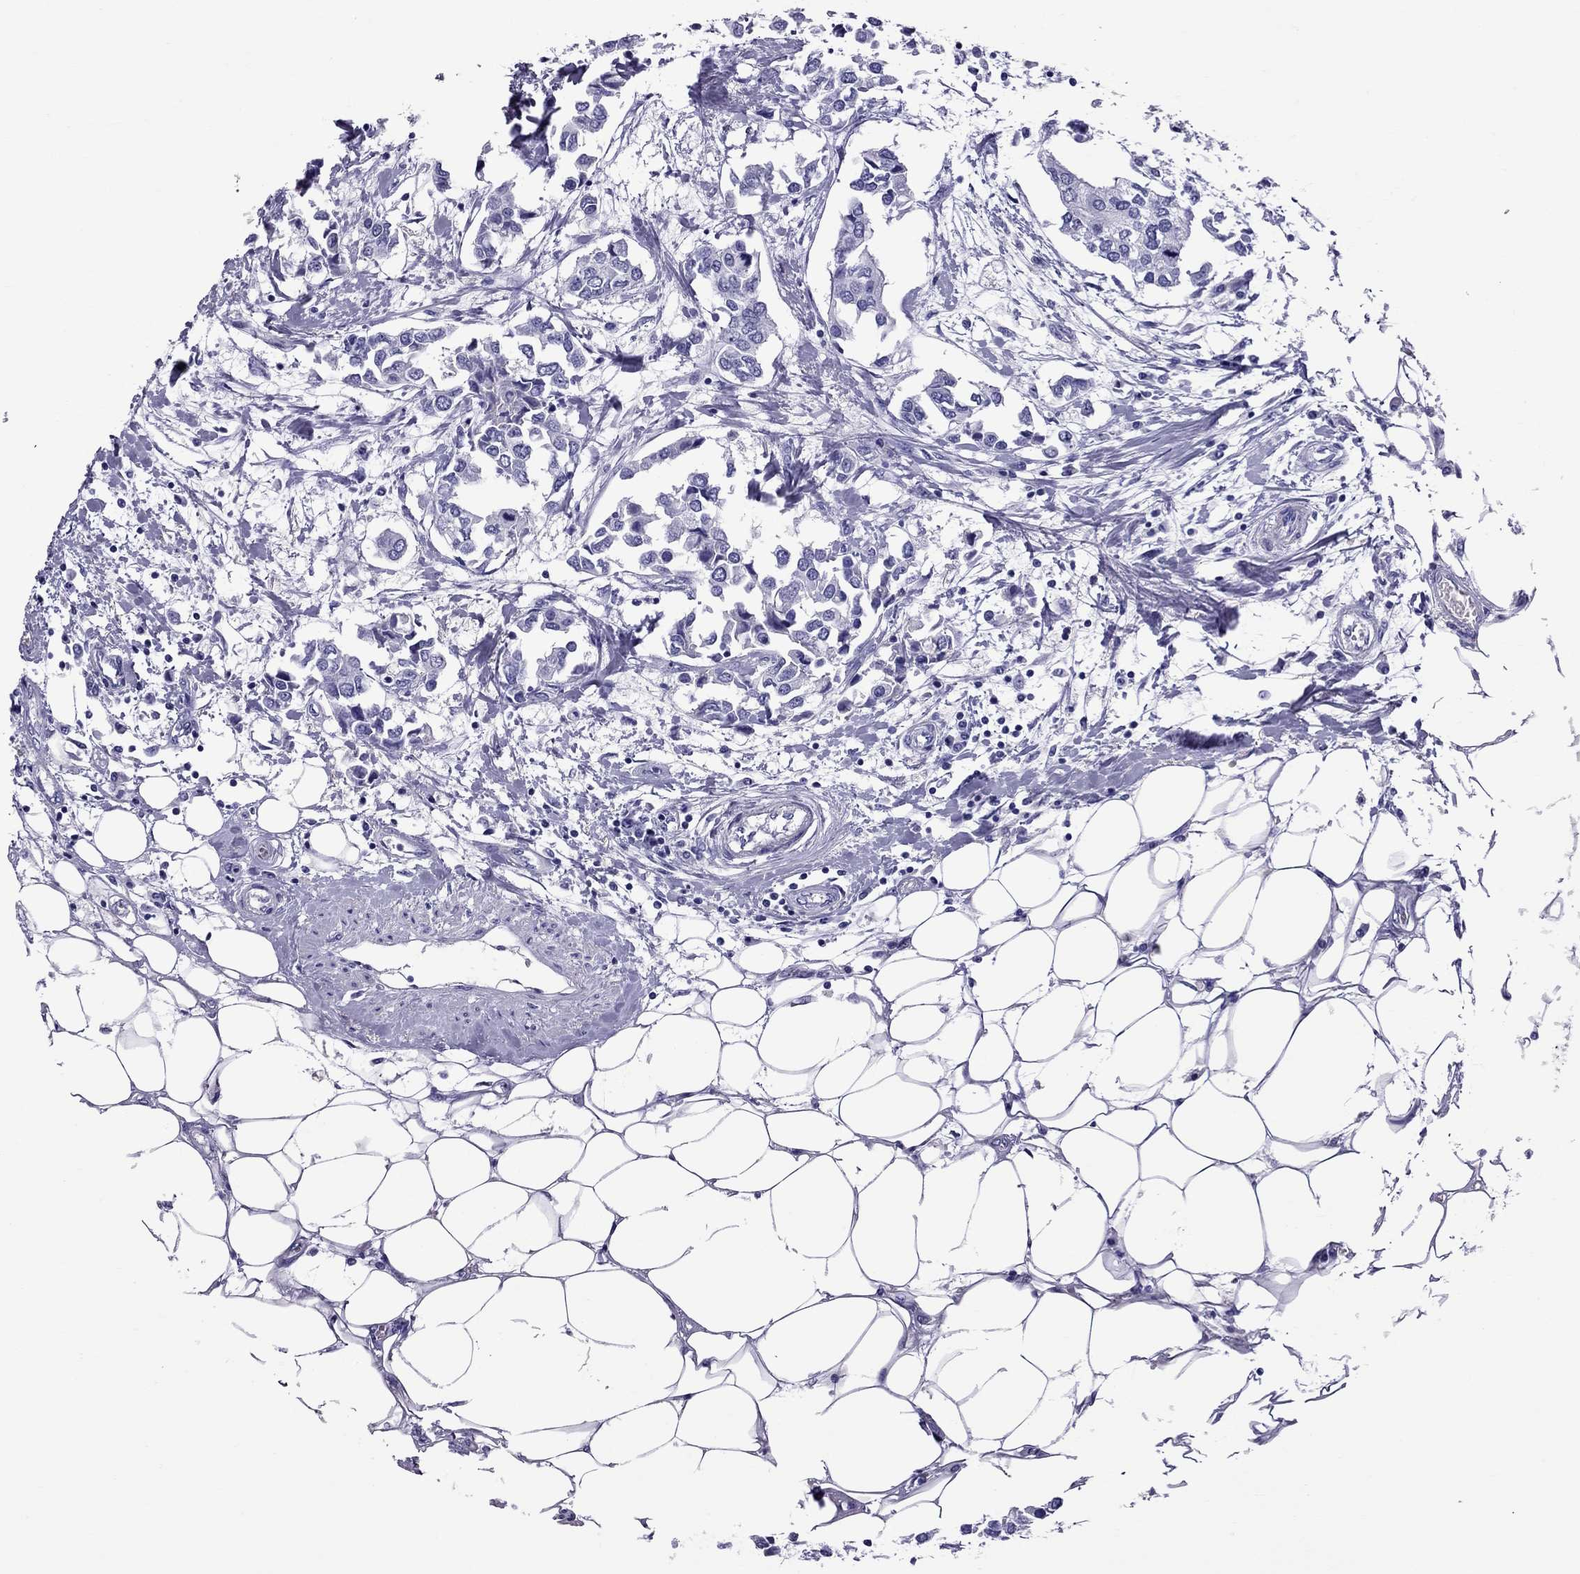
{"staining": {"intensity": "negative", "quantity": "none", "location": "none"}, "tissue": "breast cancer", "cell_type": "Tumor cells", "image_type": "cancer", "snomed": [{"axis": "morphology", "description": "Duct carcinoma"}, {"axis": "topography", "description": "Breast"}], "caption": "Tumor cells show no significant protein positivity in breast infiltrating ductal carcinoma.", "gene": "SCART1", "patient": {"sex": "female", "age": 83}}